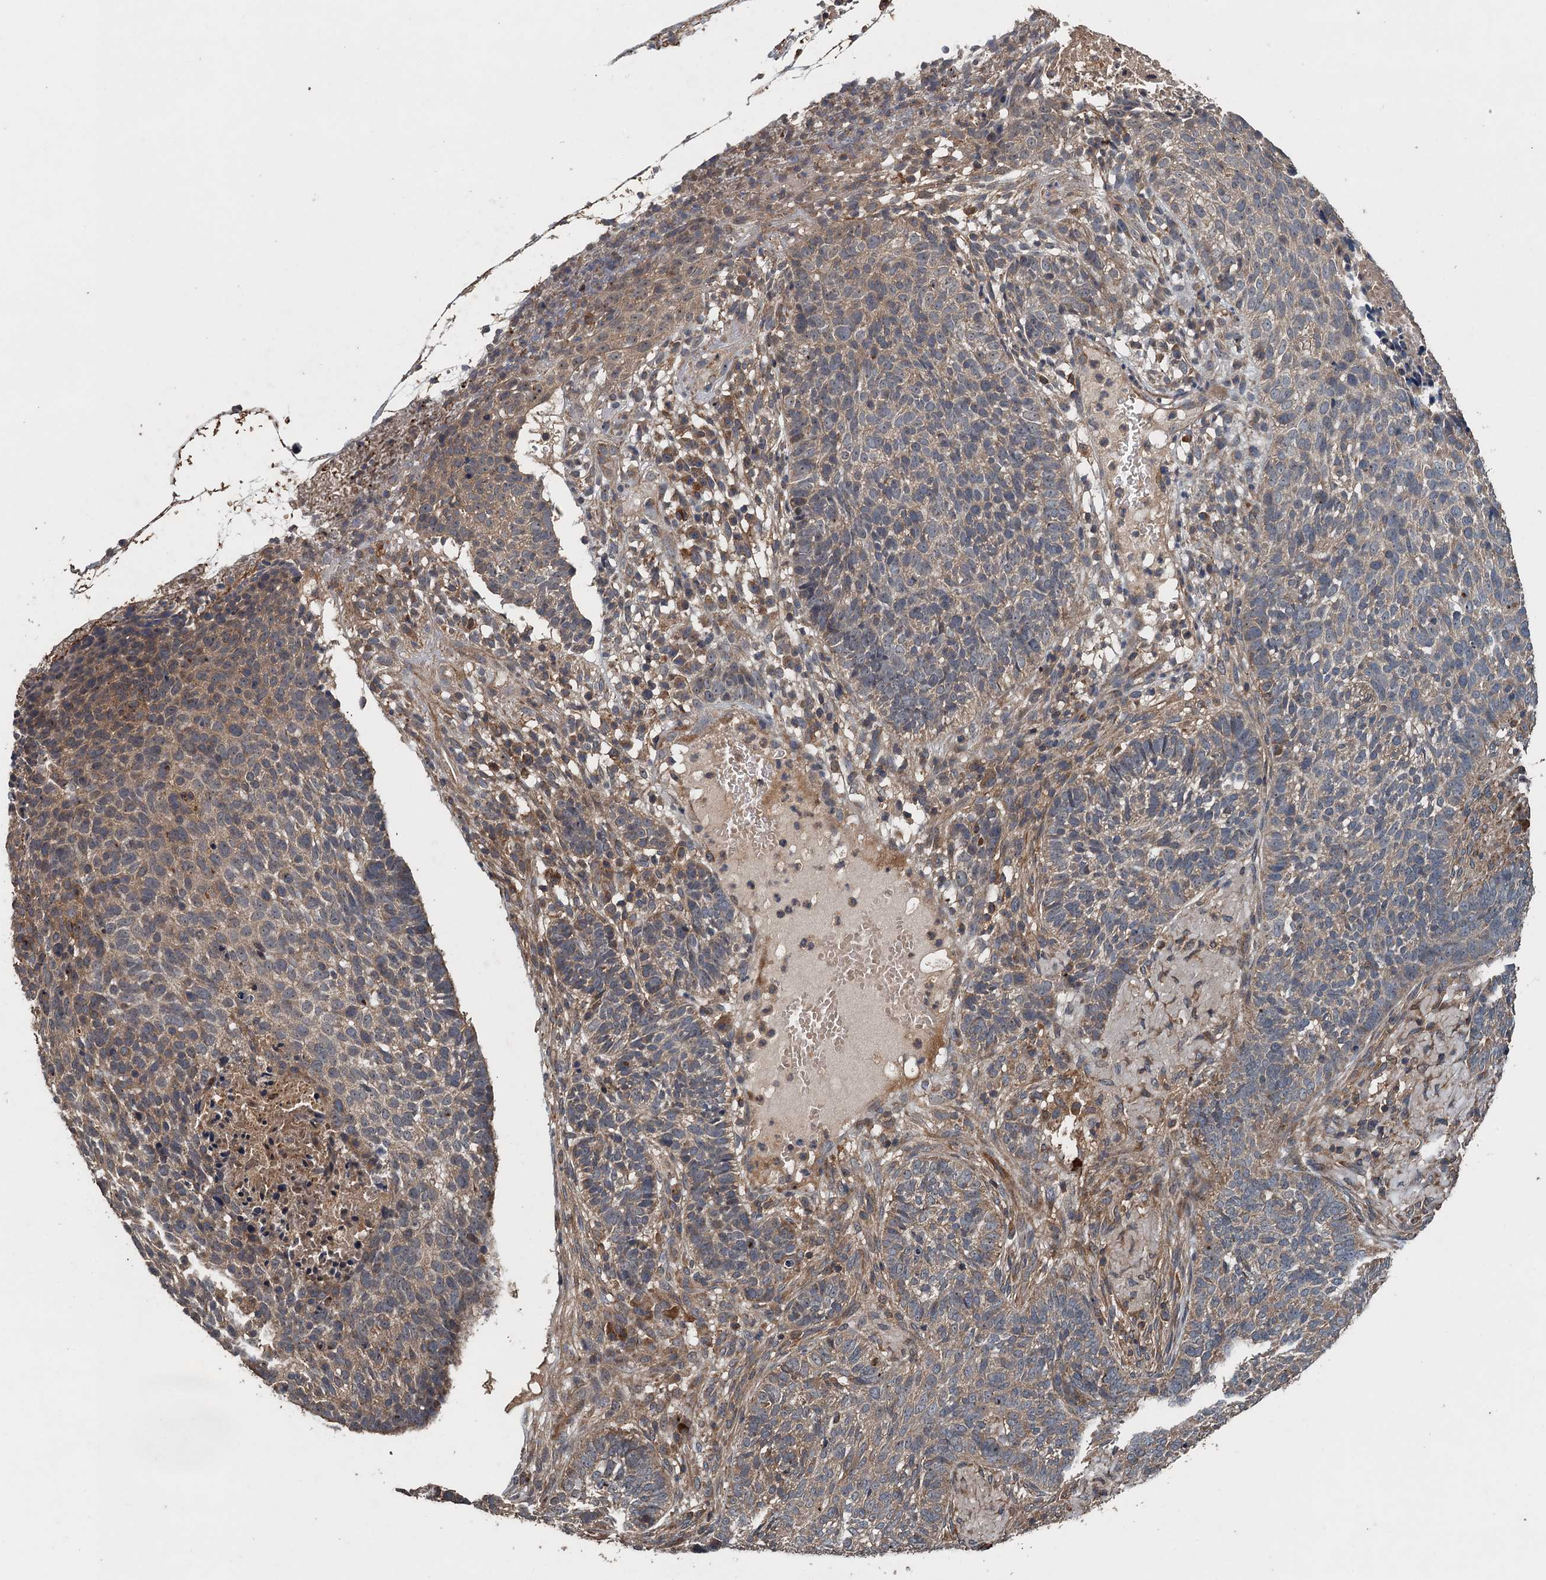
{"staining": {"intensity": "weak", "quantity": "25%-75%", "location": "cytoplasmic/membranous"}, "tissue": "skin cancer", "cell_type": "Tumor cells", "image_type": "cancer", "snomed": [{"axis": "morphology", "description": "Basal cell carcinoma"}, {"axis": "topography", "description": "Skin"}], "caption": "Approximately 25%-75% of tumor cells in human skin basal cell carcinoma demonstrate weak cytoplasmic/membranous protein positivity as visualized by brown immunohistochemical staining.", "gene": "BORCS5", "patient": {"sex": "male", "age": 85}}